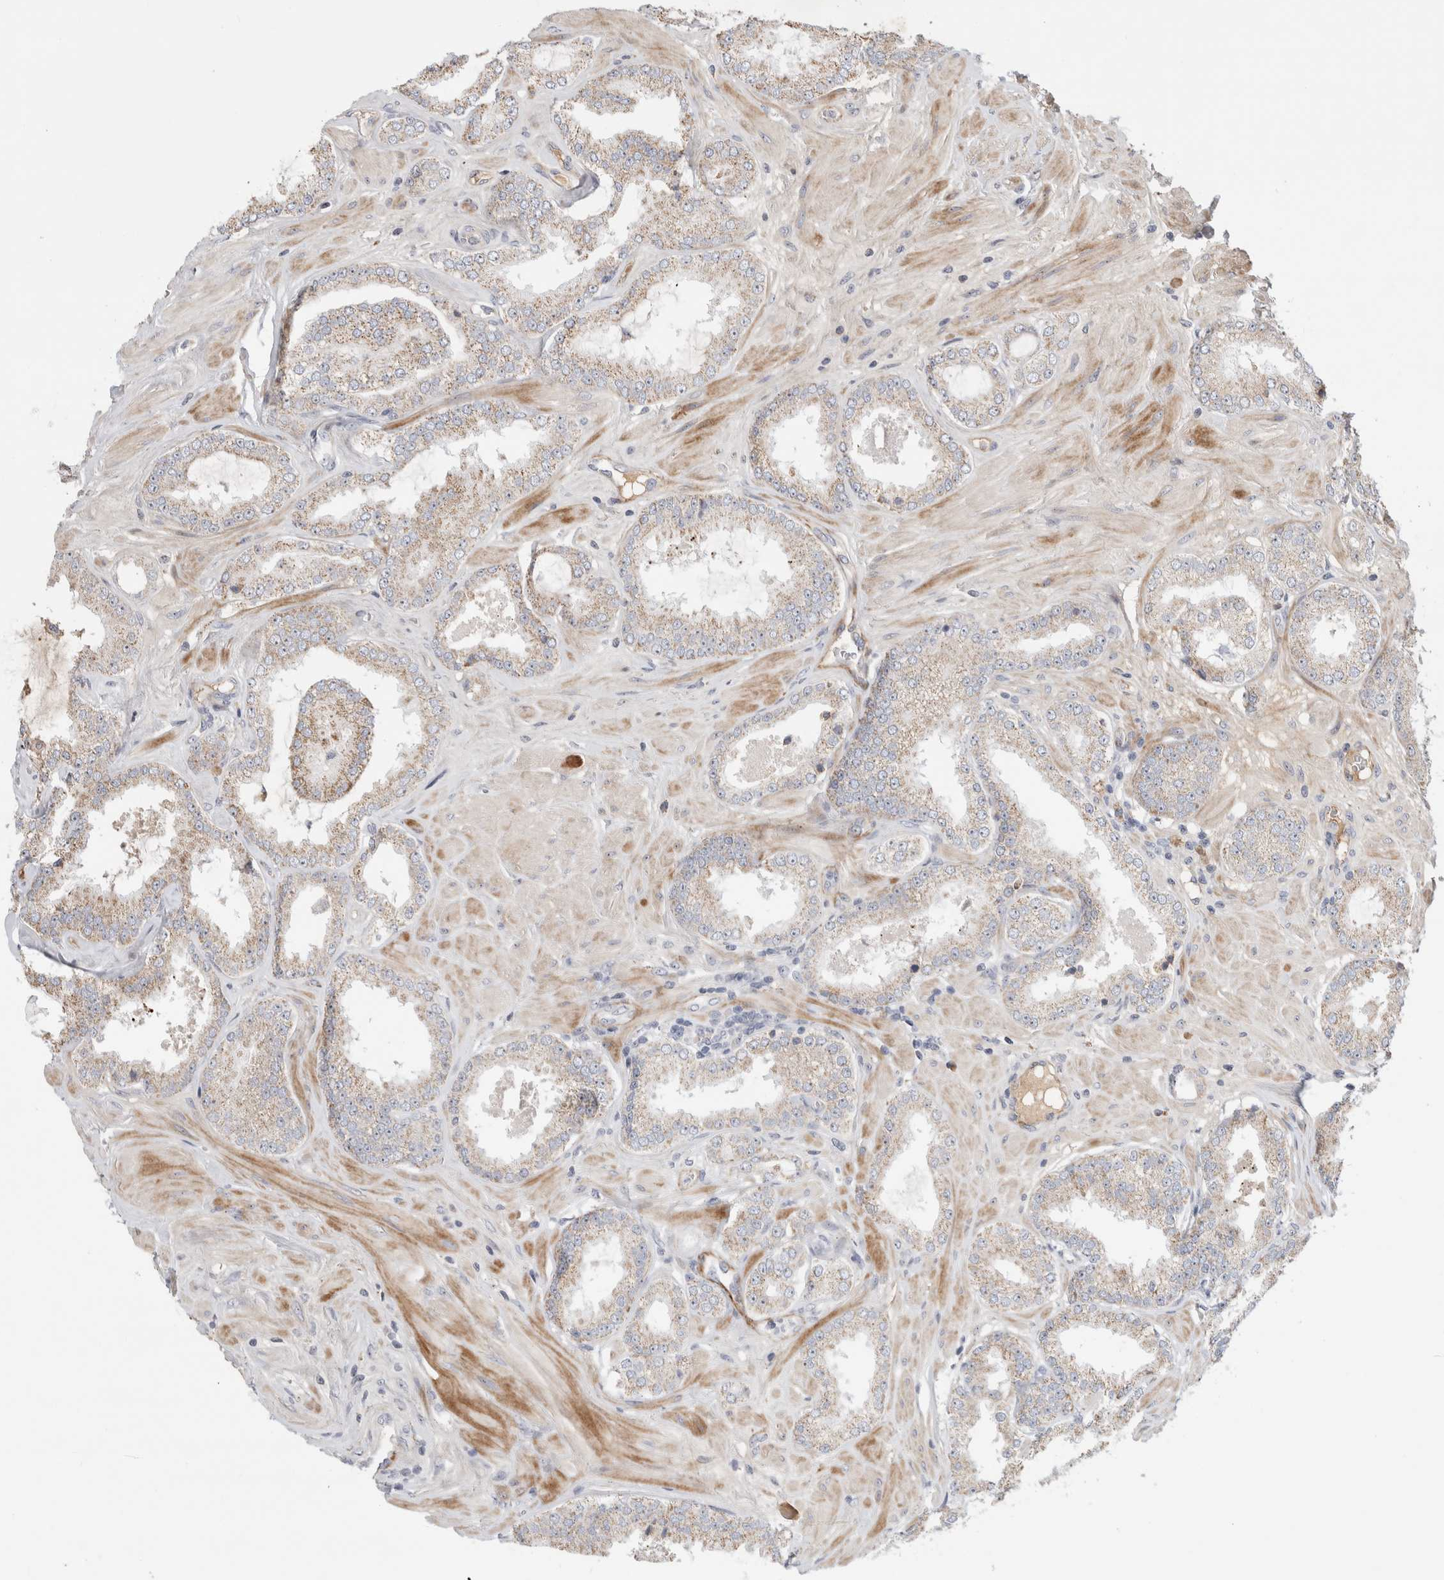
{"staining": {"intensity": "weak", "quantity": ">75%", "location": "cytoplasmic/membranous"}, "tissue": "prostate cancer", "cell_type": "Tumor cells", "image_type": "cancer", "snomed": [{"axis": "morphology", "description": "Adenocarcinoma, Low grade"}, {"axis": "topography", "description": "Prostate"}], "caption": "Protein staining by IHC exhibits weak cytoplasmic/membranous staining in approximately >75% of tumor cells in prostate cancer.", "gene": "ECHDC2", "patient": {"sex": "male", "age": 62}}